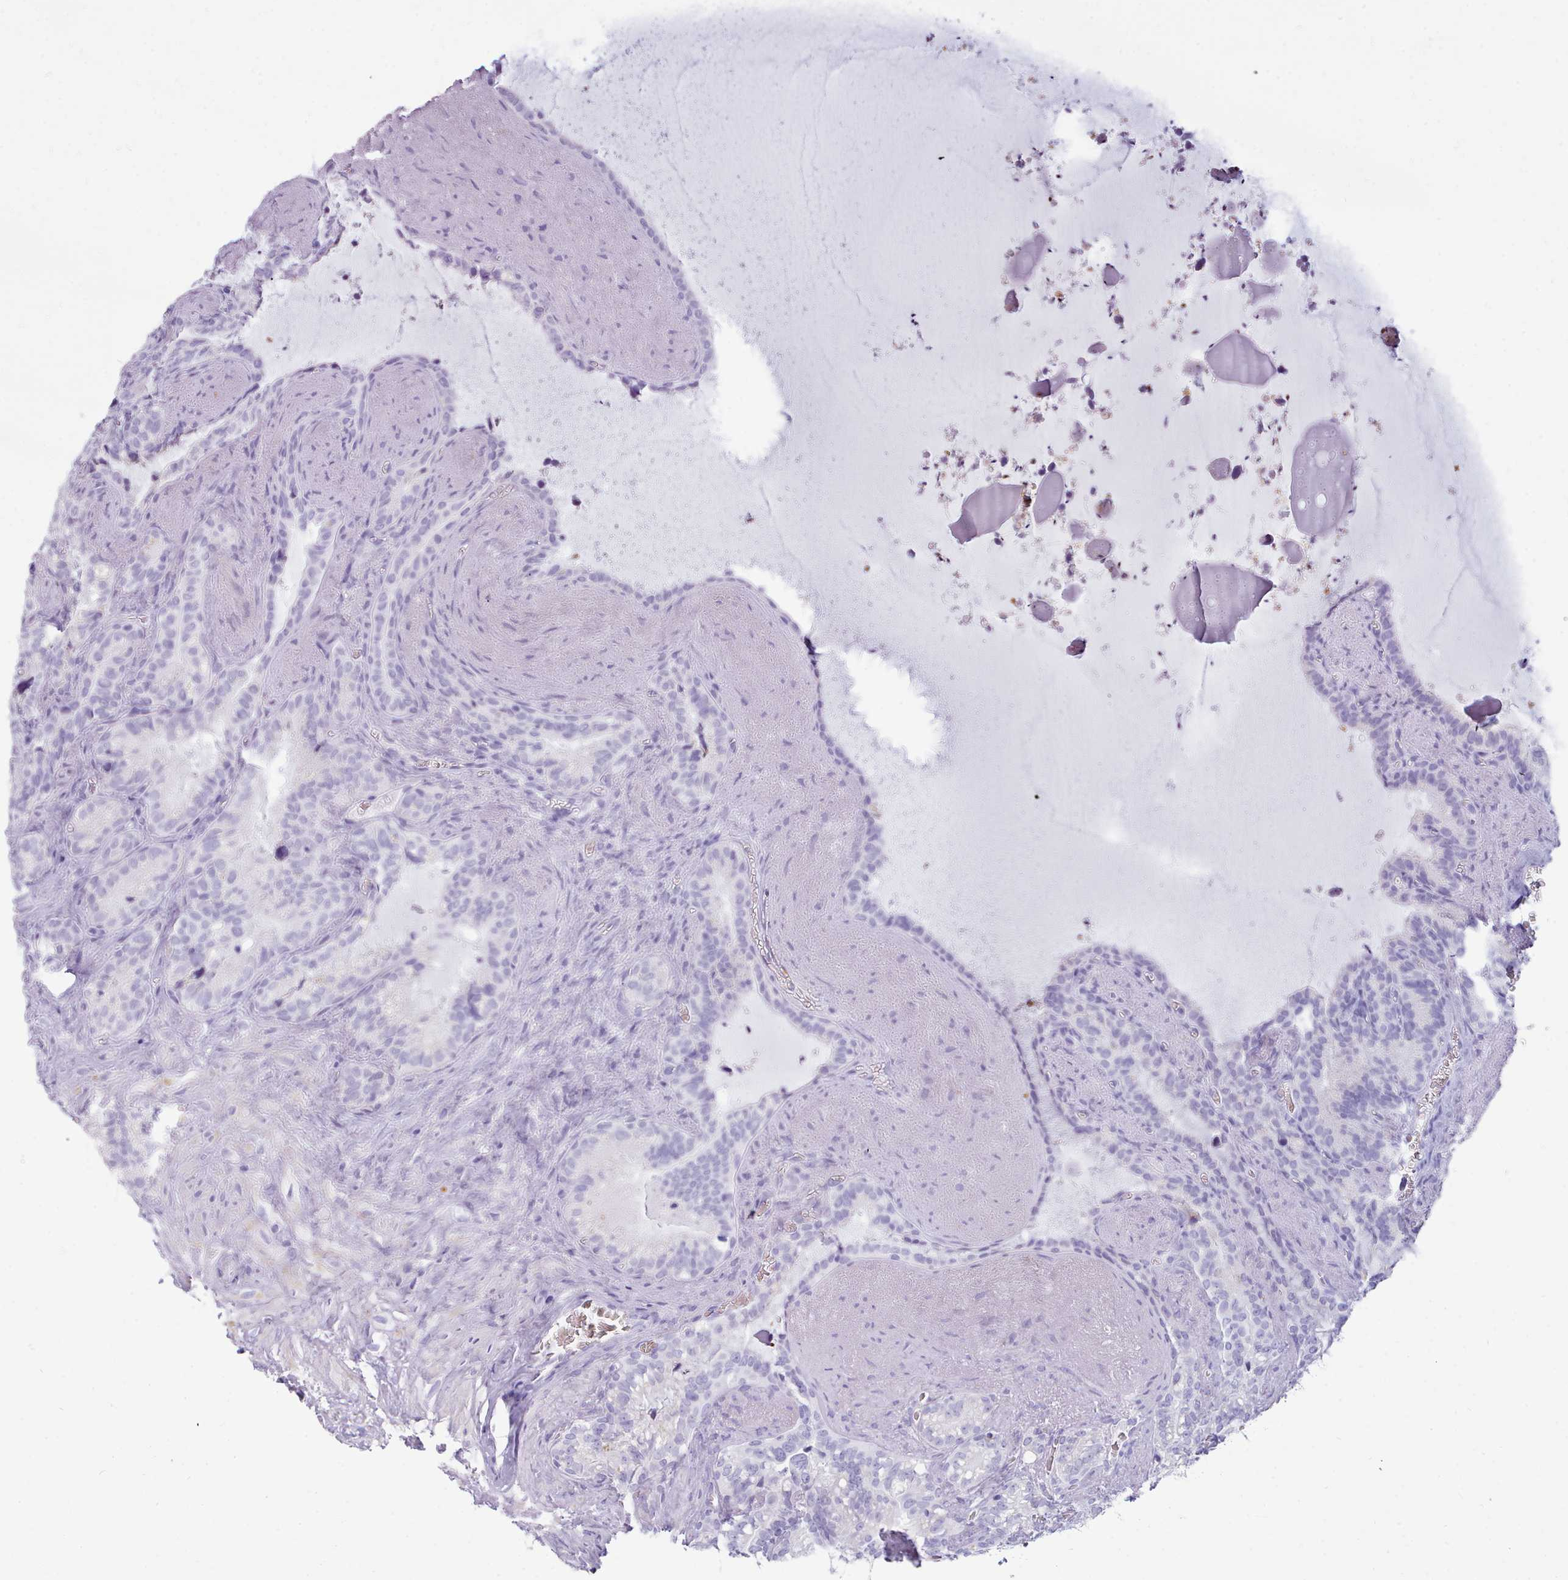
{"staining": {"intensity": "negative", "quantity": "none", "location": "none"}, "tissue": "seminal vesicle", "cell_type": "Glandular cells", "image_type": "normal", "snomed": [{"axis": "morphology", "description": "Normal tissue, NOS"}, {"axis": "topography", "description": "Prostate"}, {"axis": "topography", "description": "Seminal veicle"}], "caption": "This micrograph is of normal seminal vesicle stained with IHC to label a protein in brown with the nuclei are counter-stained blue. There is no expression in glandular cells. (DAB immunohistochemistry visualized using brightfield microscopy, high magnification).", "gene": "NKX1", "patient": {"sex": "male", "age": 58}}